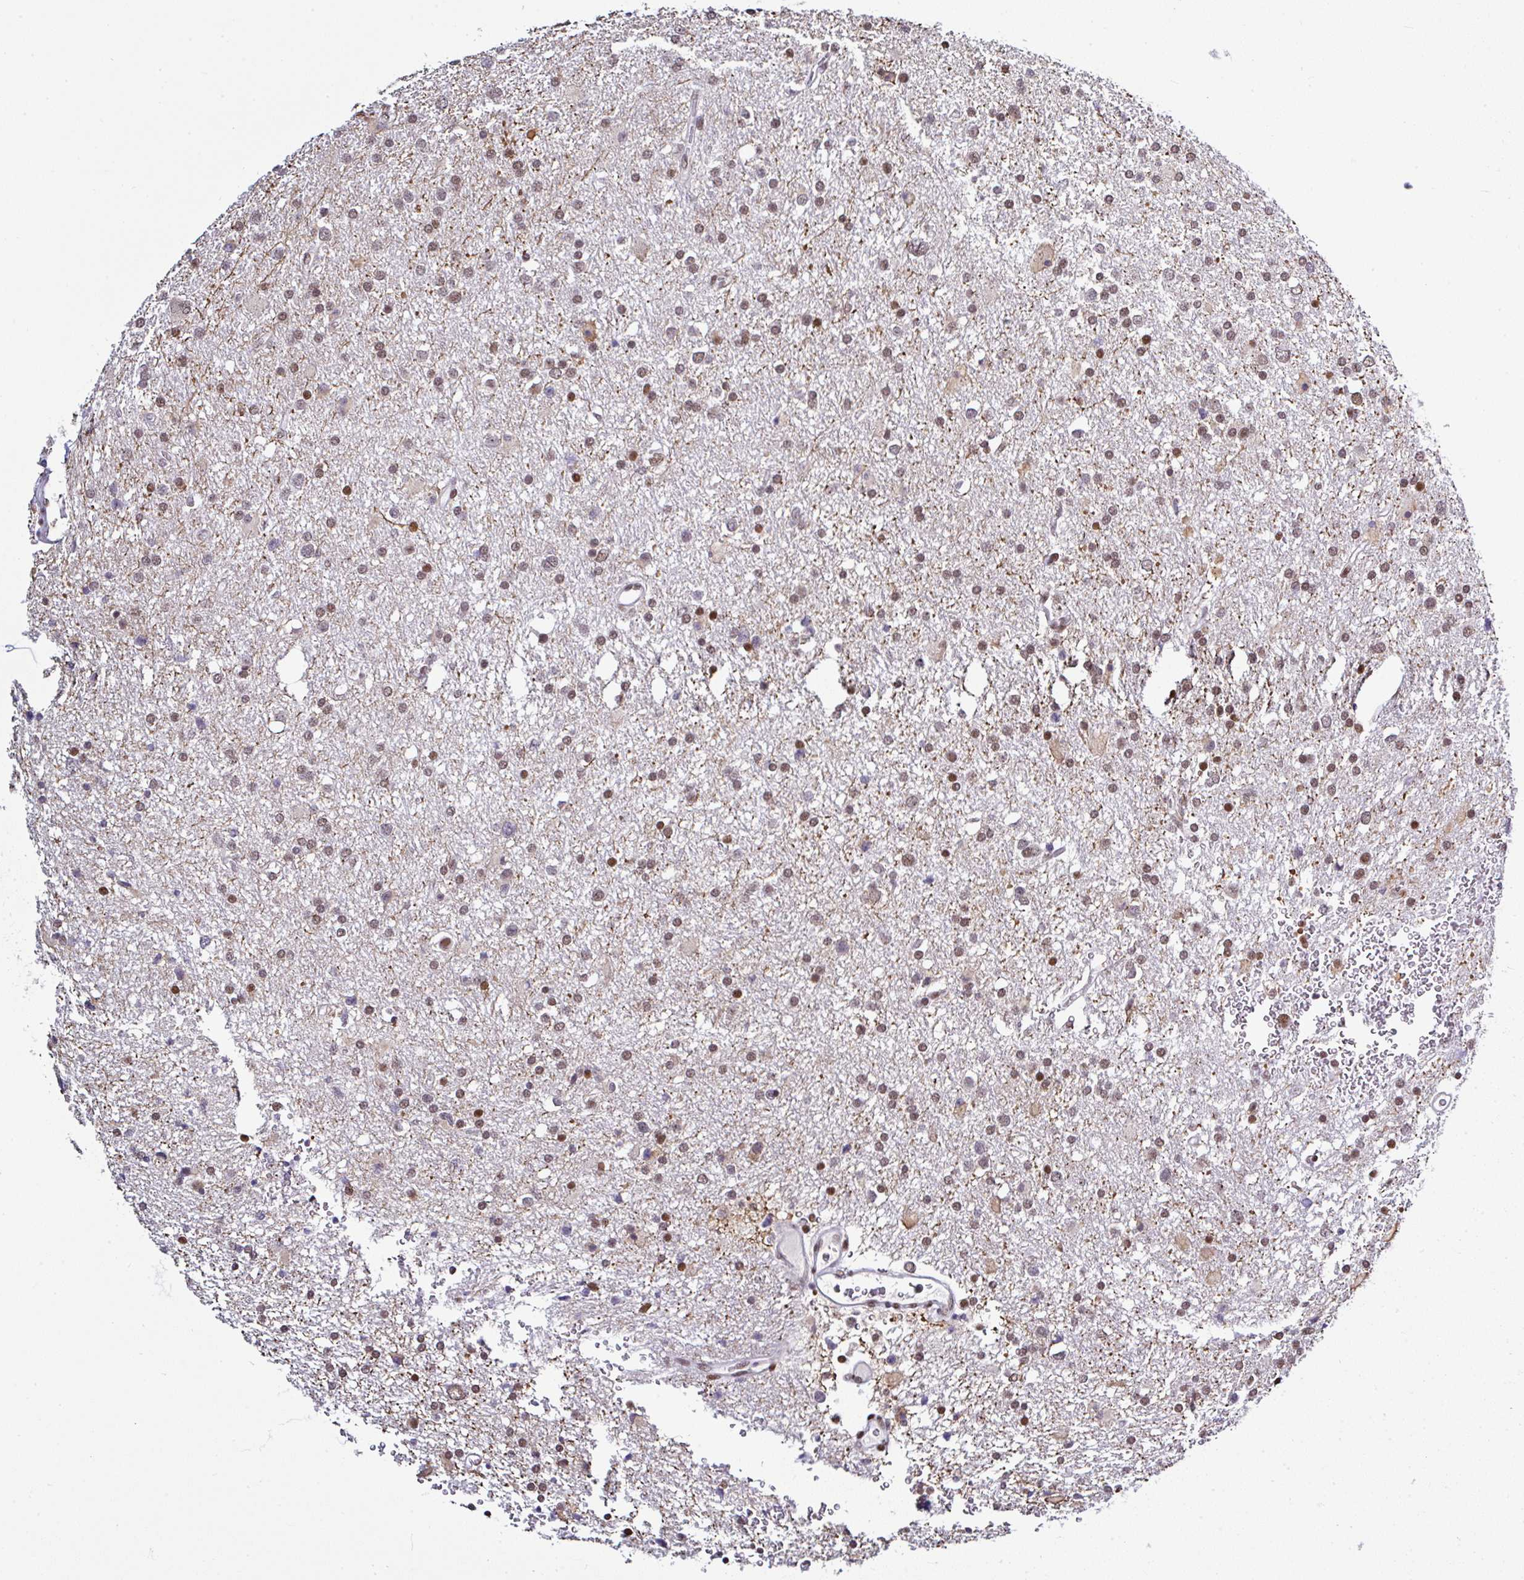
{"staining": {"intensity": "moderate", "quantity": ">75%", "location": "nuclear"}, "tissue": "glioma", "cell_type": "Tumor cells", "image_type": "cancer", "snomed": [{"axis": "morphology", "description": "Glioma, malignant, Low grade"}, {"axis": "topography", "description": "Brain"}], "caption": "Immunohistochemical staining of glioma demonstrates moderate nuclear protein staining in approximately >75% of tumor cells.", "gene": "DR1", "patient": {"sex": "female", "age": 32}}